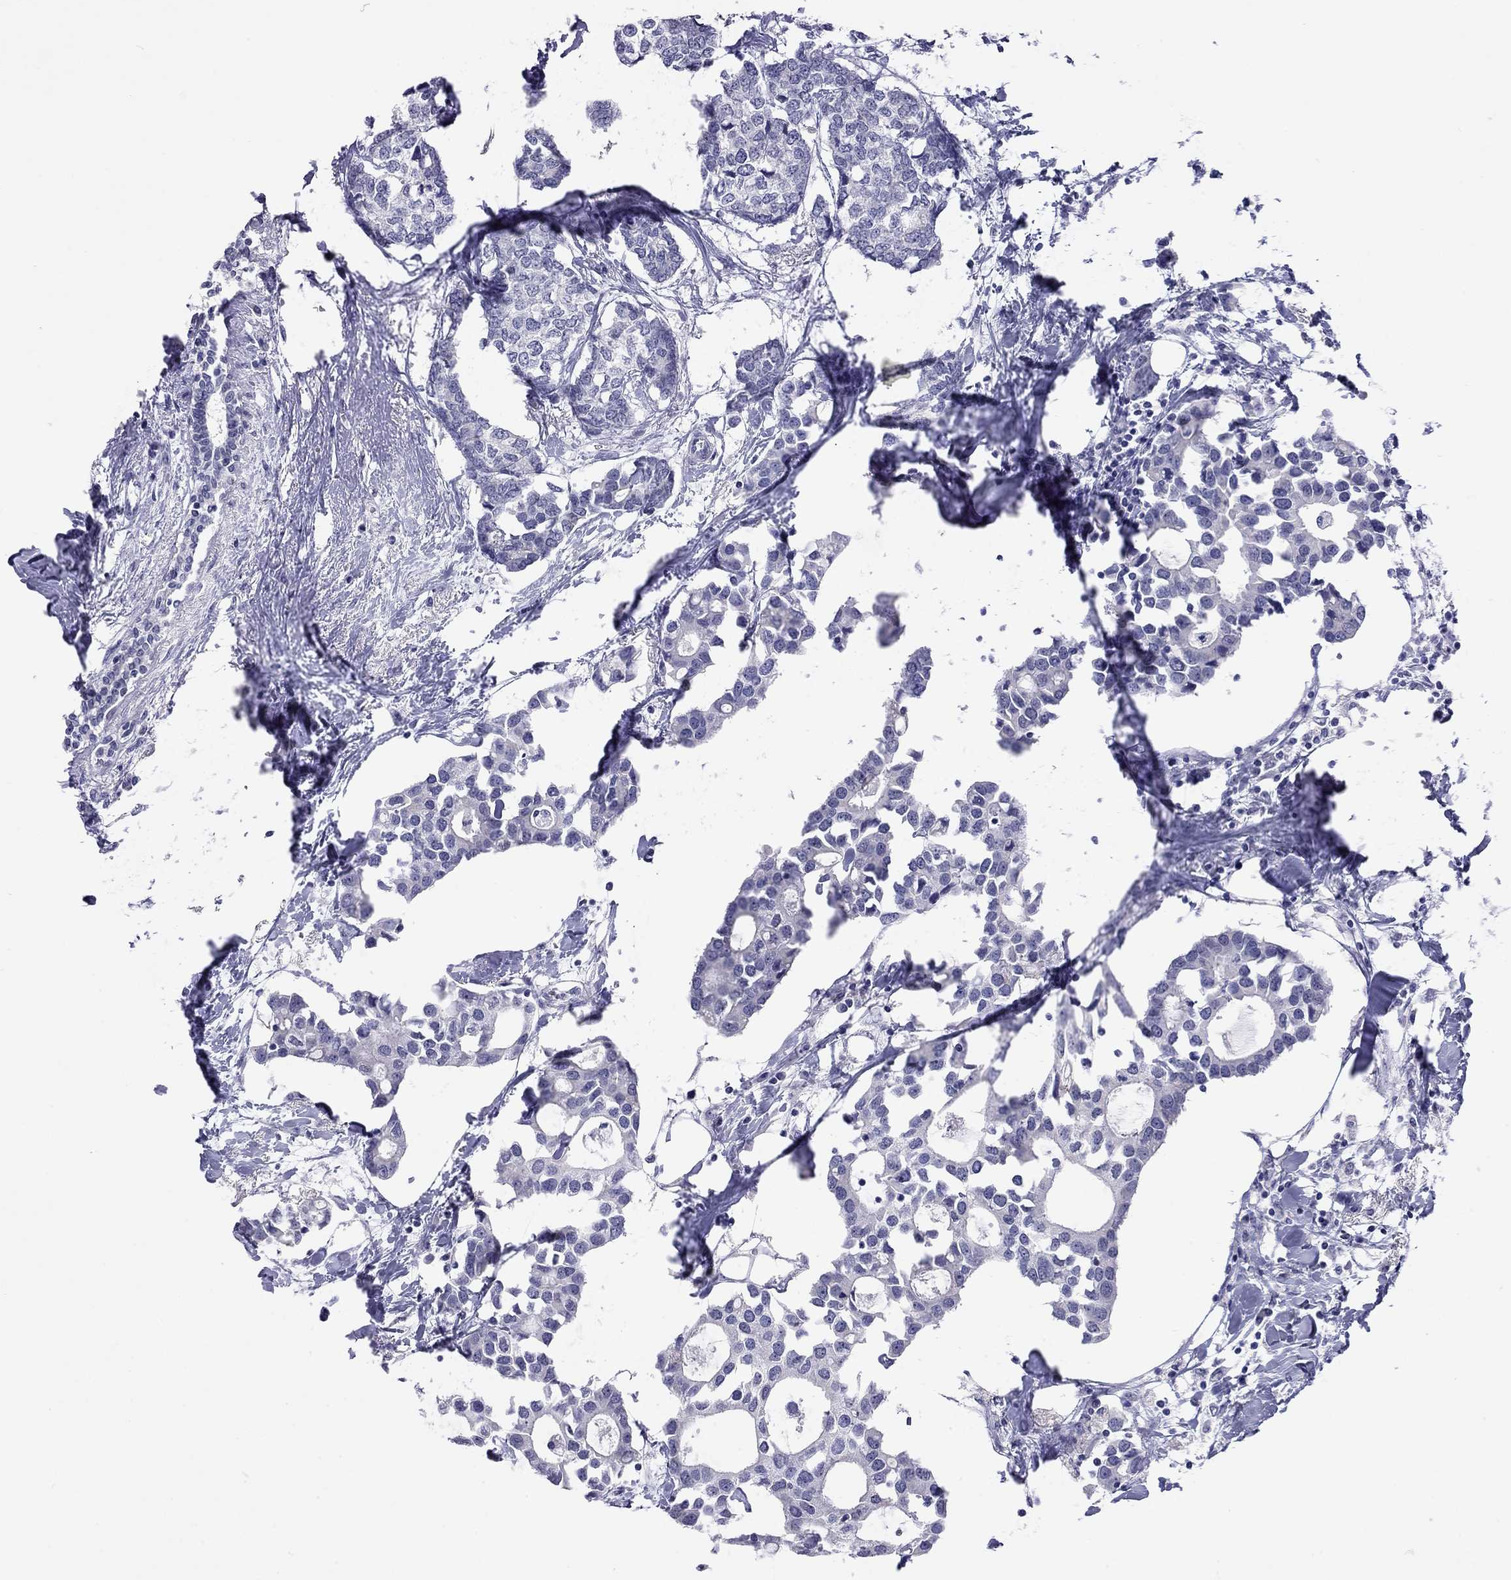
{"staining": {"intensity": "negative", "quantity": "none", "location": "none"}, "tissue": "breast cancer", "cell_type": "Tumor cells", "image_type": "cancer", "snomed": [{"axis": "morphology", "description": "Duct carcinoma"}, {"axis": "topography", "description": "Breast"}], "caption": "High power microscopy micrograph of an immunohistochemistry micrograph of infiltrating ductal carcinoma (breast), revealing no significant expression in tumor cells.", "gene": "ARMC12", "patient": {"sex": "female", "age": 83}}